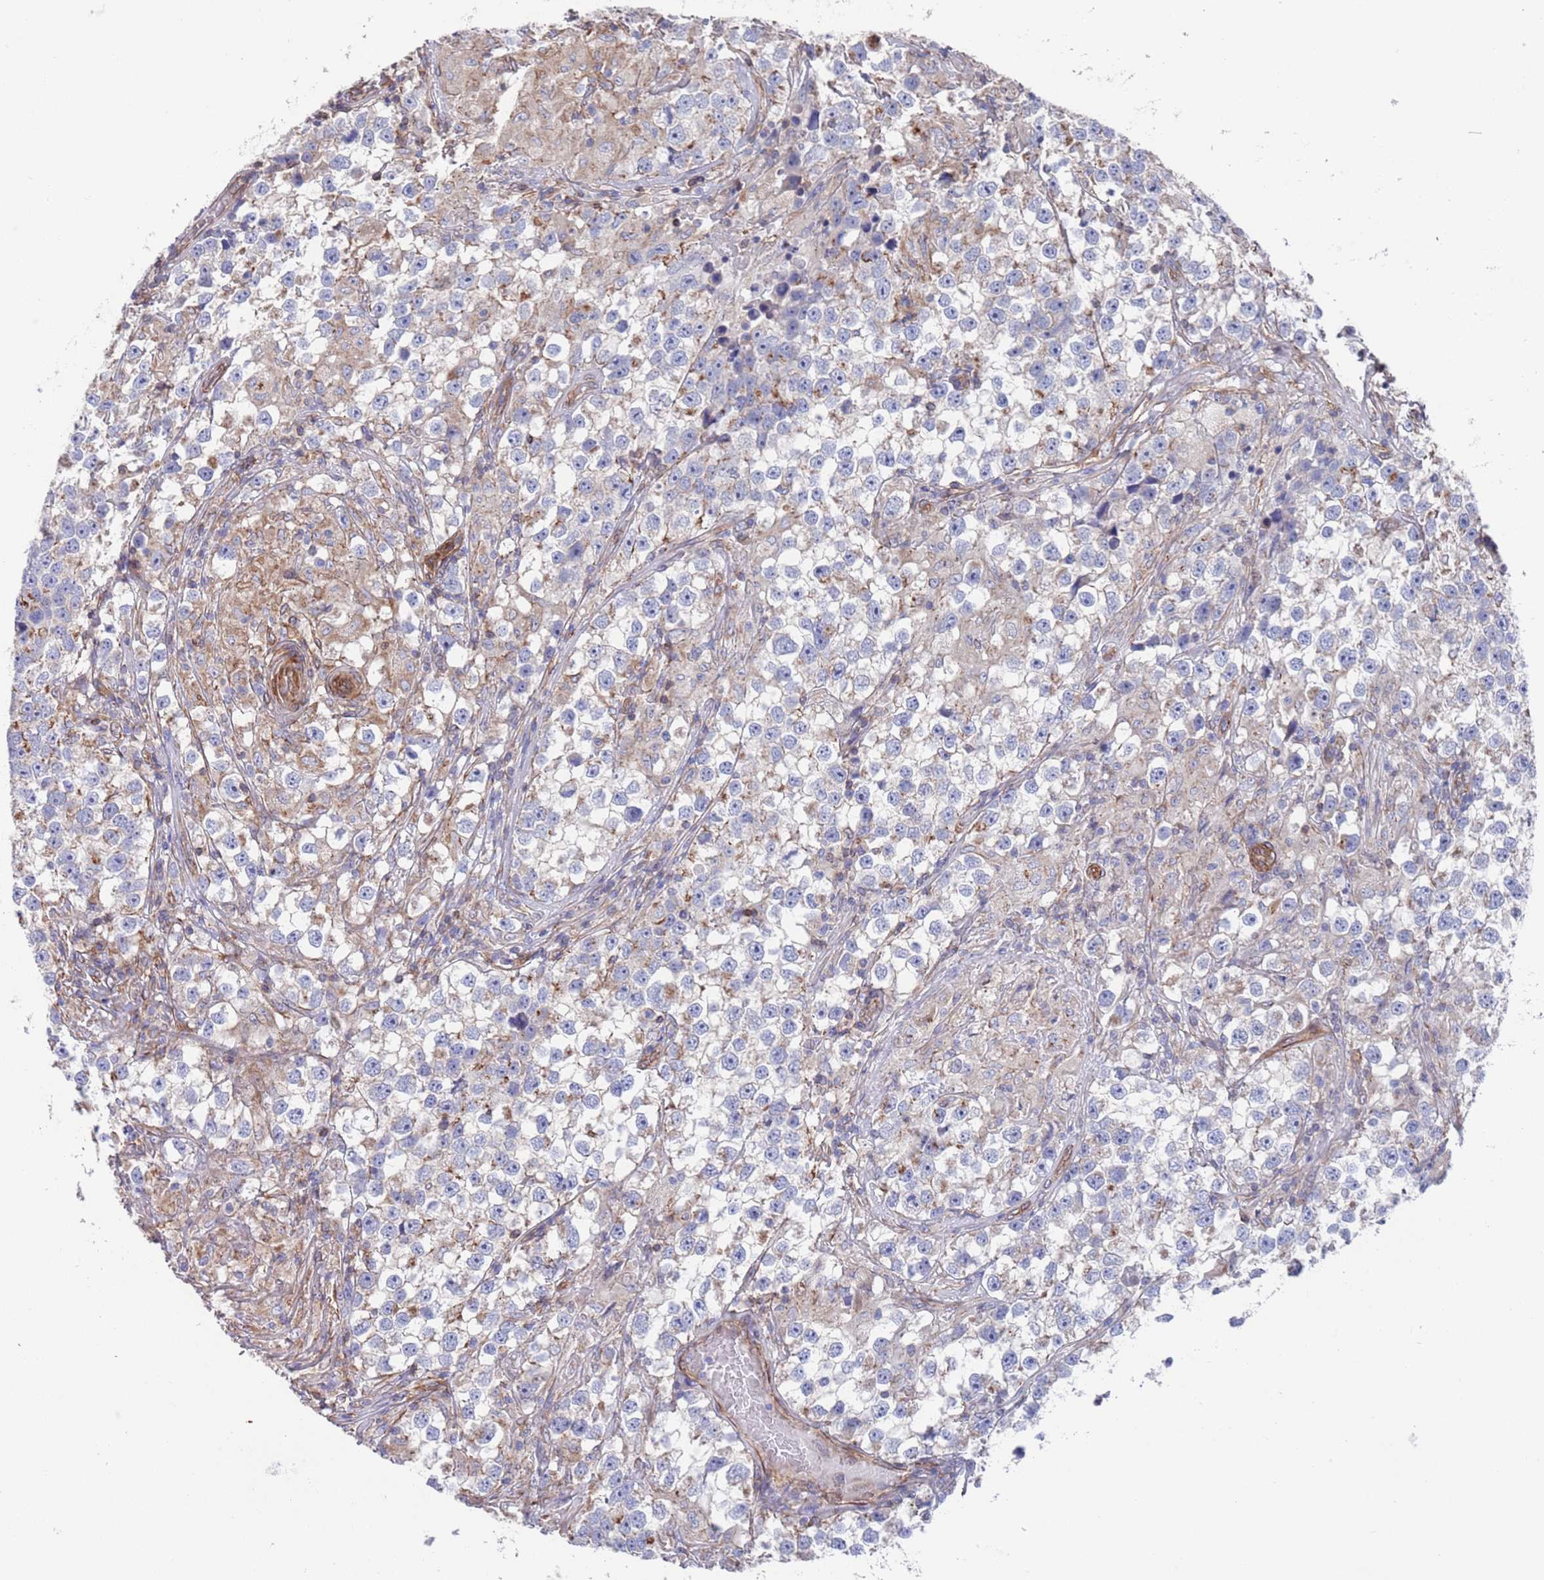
{"staining": {"intensity": "weak", "quantity": "<25%", "location": "cytoplasmic/membranous"}, "tissue": "testis cancer", "cell_type": "Tumor cells", "image_type": "cancer", "snomed": [{"axis": "morphology", "description": "Seminoma, NOS"}, {"axis": "topography", "description": "Testis"}], "caption": "This is an IHC micrograph of testis cancer (seminoma). There is no expression in tumor cells.", "gene": "JAKMIP2", "patient": {"sex": "male", "age": 46}}